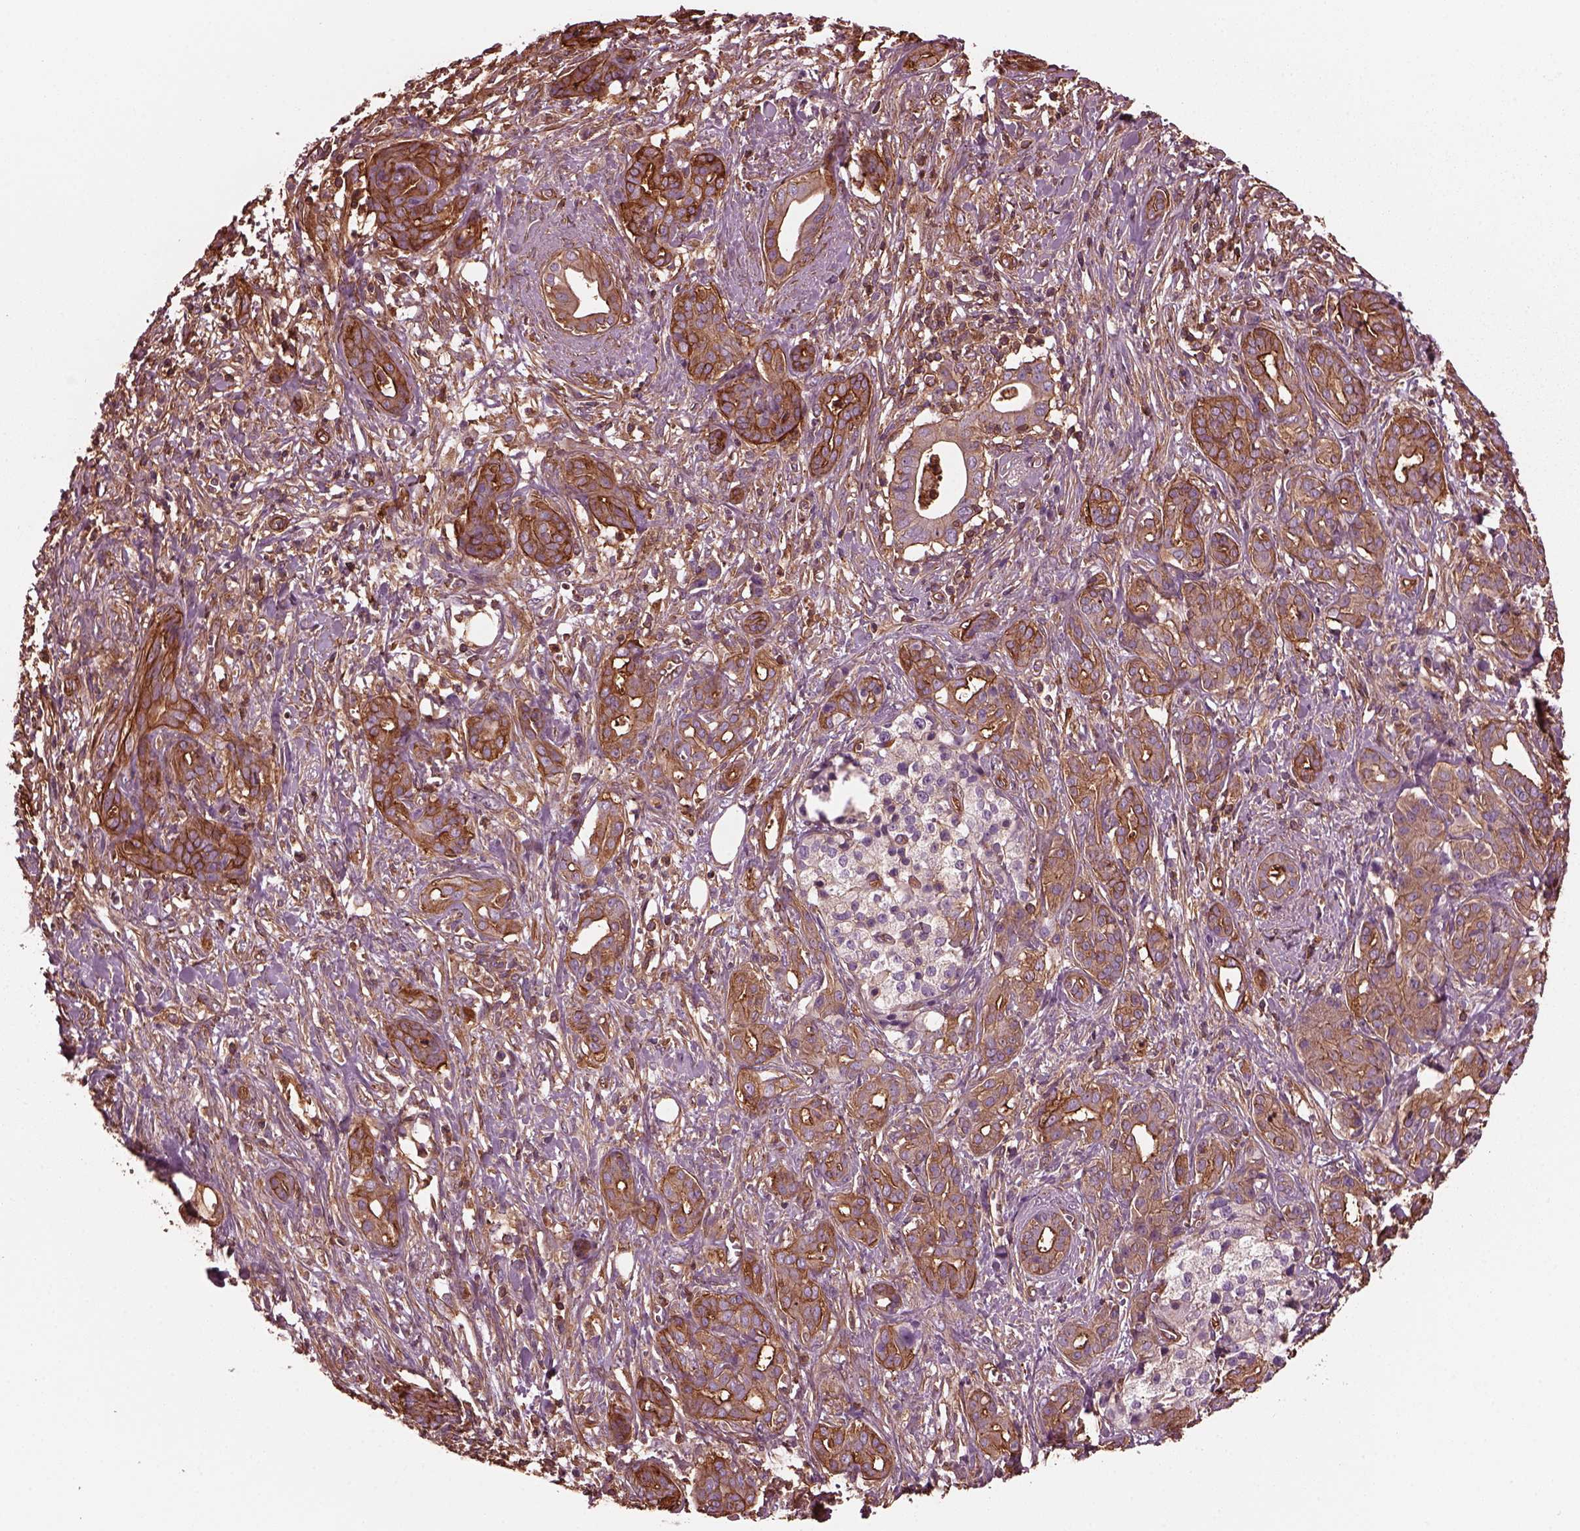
{"staining": {"intensity": "strong", "quantity": "<25%", "location": "cytoplasmic/membranous"}, "tissue": "pancreatic cancer", "cell_type": "Tumor cells", "image_type": "cancer", "snomed": [{"axis": "morphology", "description": "Adenocarcinoma, NOS"}, {"axis": "topography", "description": "Pancreas"}], "caption": "Immunohistochemistry histopathology image of neoplastic tissue: pancreatic cancer (adenocarcinoma) stained using immunohistochemistry (IHC) reveals medium levels of strong protein expression localized specifically in the cytoplasmic/membranous of tumor cells, appearing as a cytoplasmic/membranous brown color.", "gene": "MYL6", "patient": {"sex": "male", "age": 61}}